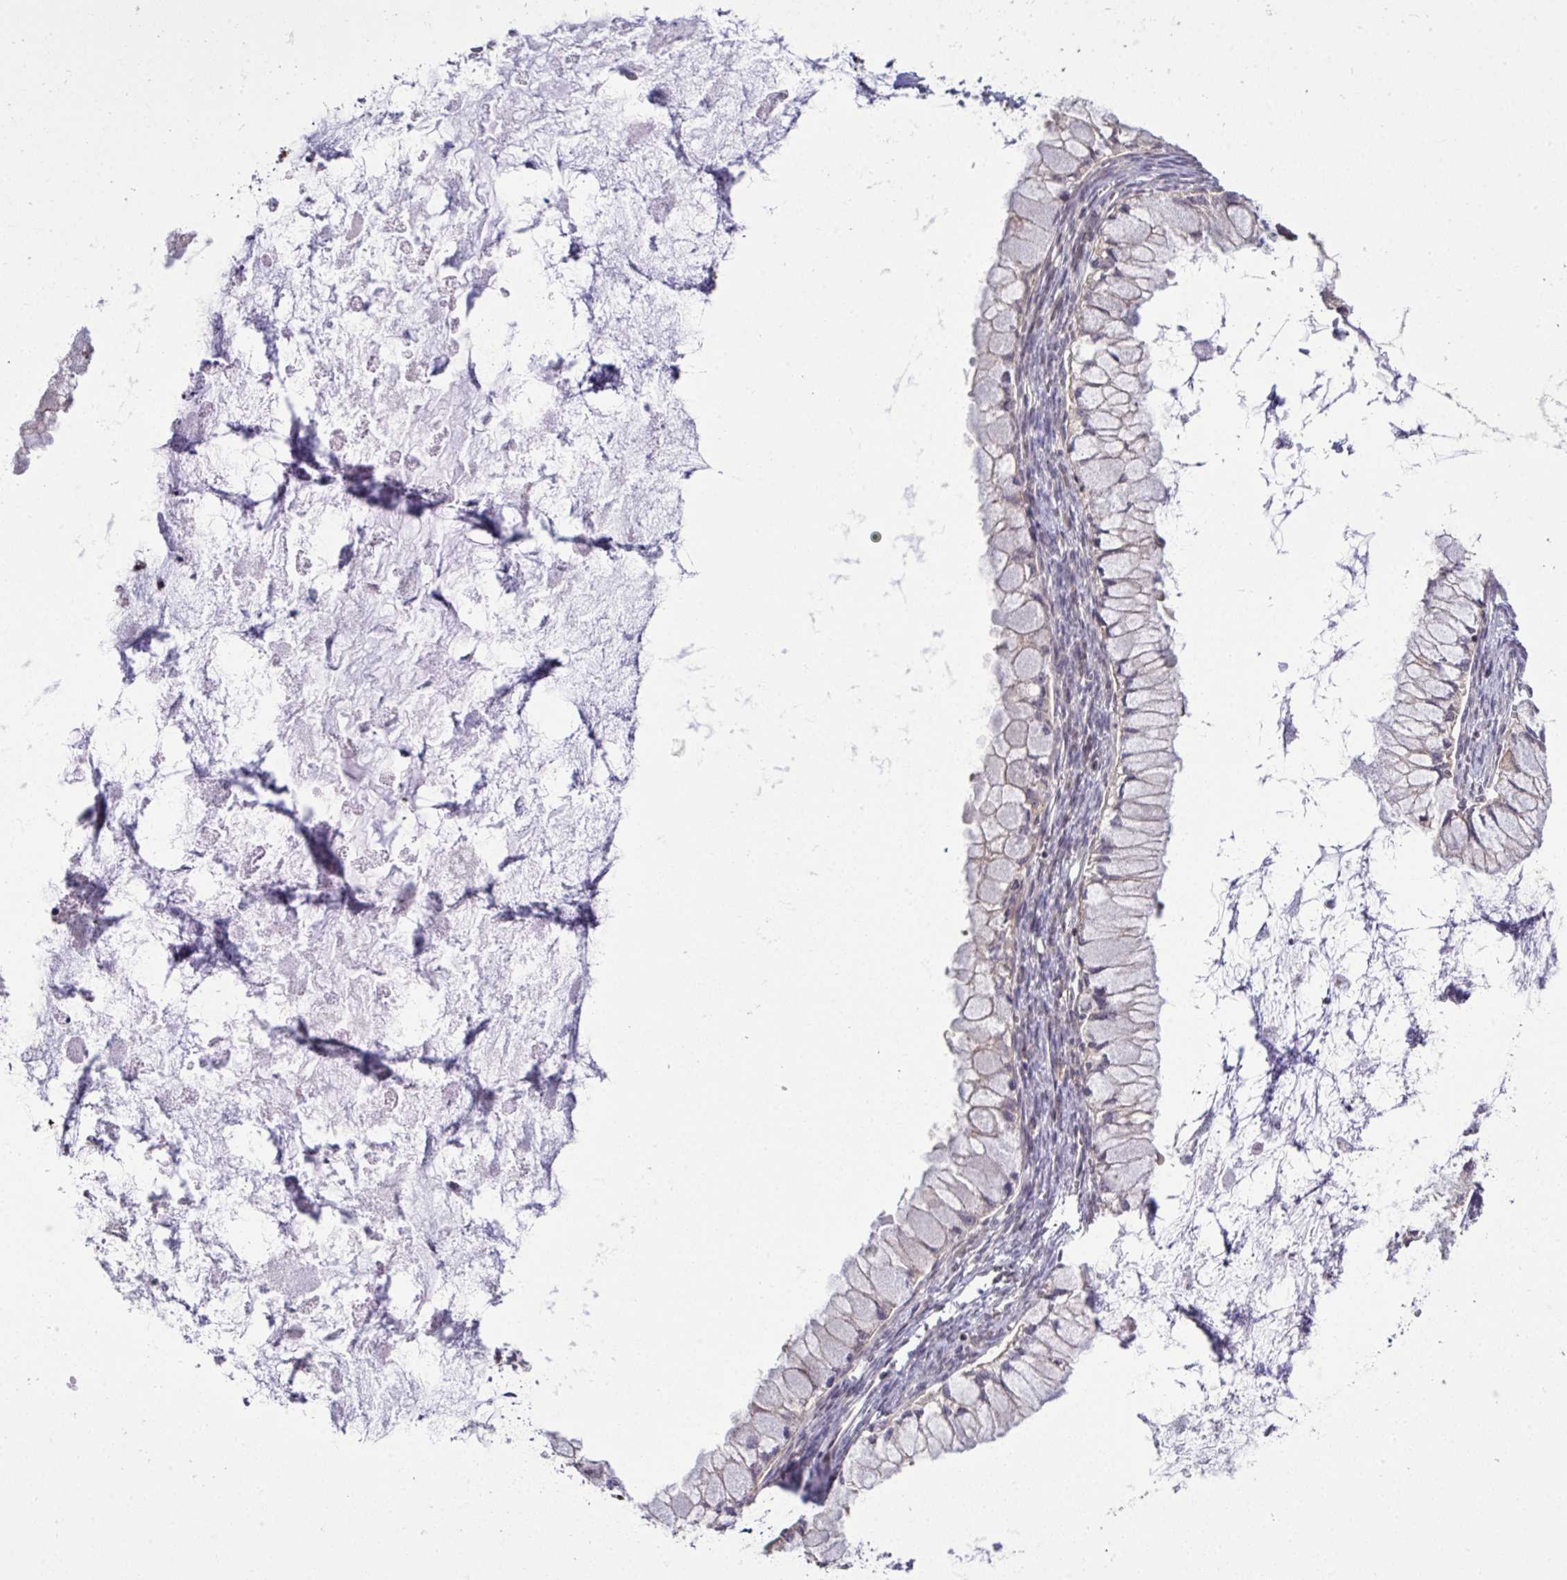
{"staining": {"intensity": "negative", "quantity": "none", "location": "none"}, "tissue": "ovarian cancer", "cell_type": "Tumor cells", "image_type": "cancer", "snomed": [{"axis": "morphology", "description": "Cystadenocarcinoma, mucinous, NOS"}, {"axis": "topography", "description": "Ovary"}], "caption": "DAB (3,3'-diaminobenzidine) immunohistochemical staining of ovarian cancer (mucinous cystadenocarcinoma) shows no significant positivity in tumor cells. The staining was performed using DAB (3,3'-diaminobenzidine) to visualize the protein expression in brown, while the nuclei were stained in blue with hematoxylin (Magnification: 20x).", "gene": "CYP20A1", "patient": {"sex": "female", "age": 34}}